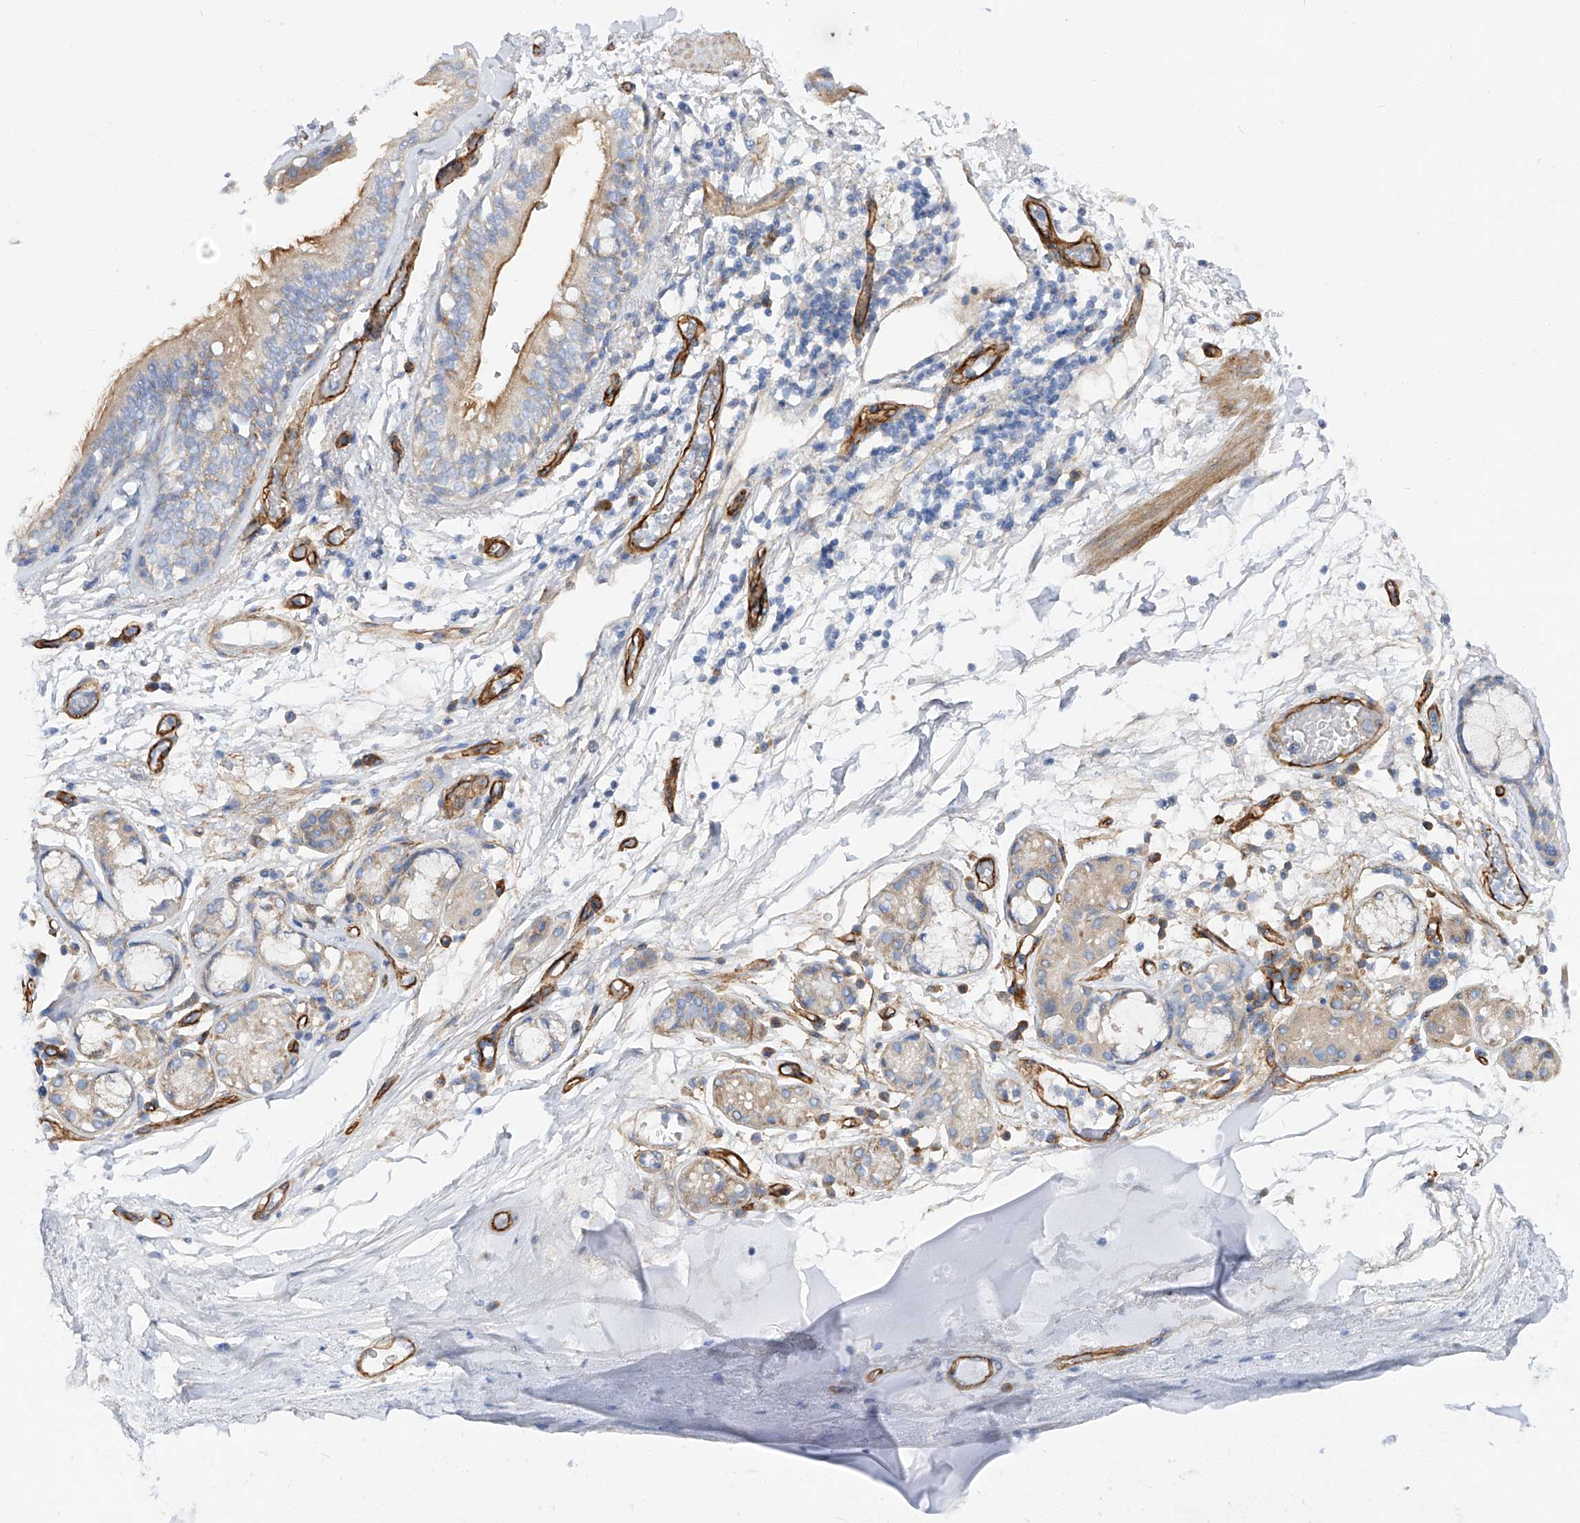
{"staining": {"intensity": "negative", "quantity": "none", "location": "none"}, "tissue": "adipose tissue", "cell_type": "Adipocytes", "image_type": "normal", "snomed": [{"axis": "morphology", "description": "Normal tissue, NOS"}, {"axis": "topography", "description": "Cartilage tissue"}], "caption": "The image displays no significant positivity in adipocytes of adipose tissue.", "gene": "LCA5", "patient": {"sex": "female", "age": 63}}